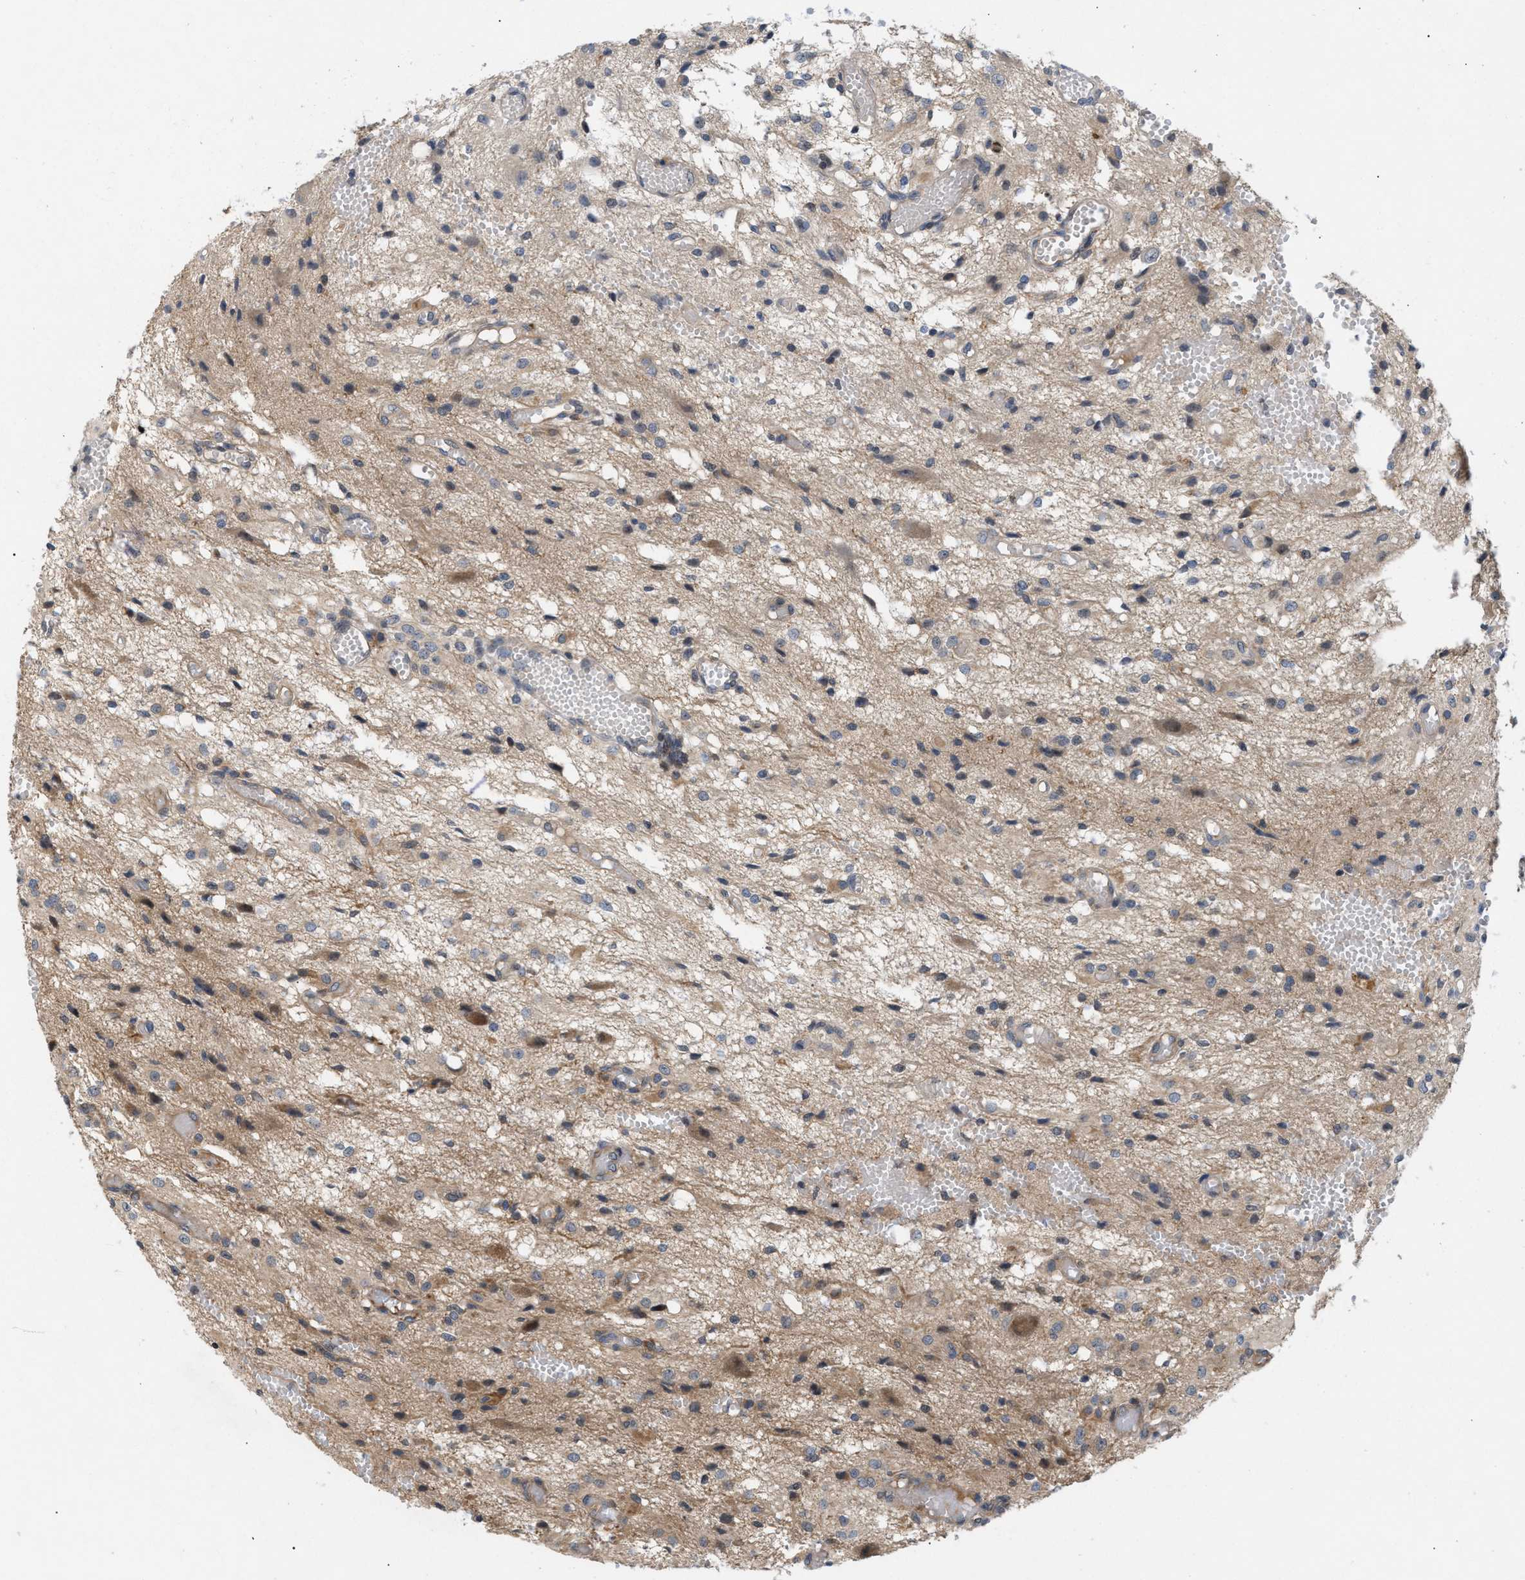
{"staining": {"intensity": "moderate", "quantity": ">75%", "location": "cytoplasmic/membranous"}, "tissue": "glioma", "cell_type": "Tumor cells", "image_type": "cancer", "snomed": [{"axis": "morphology", "description": "Glioma, malignant, High grade"}, {"axis": "topography", "description": "Brain"}], "caption": "Malignant high-grade glioma tissue shows moderate cytoplasmic/membranous staining in approximately >75% of tumor cells", "gene": "GLOD4", "patient": {"sex": "female", "age": 59}}